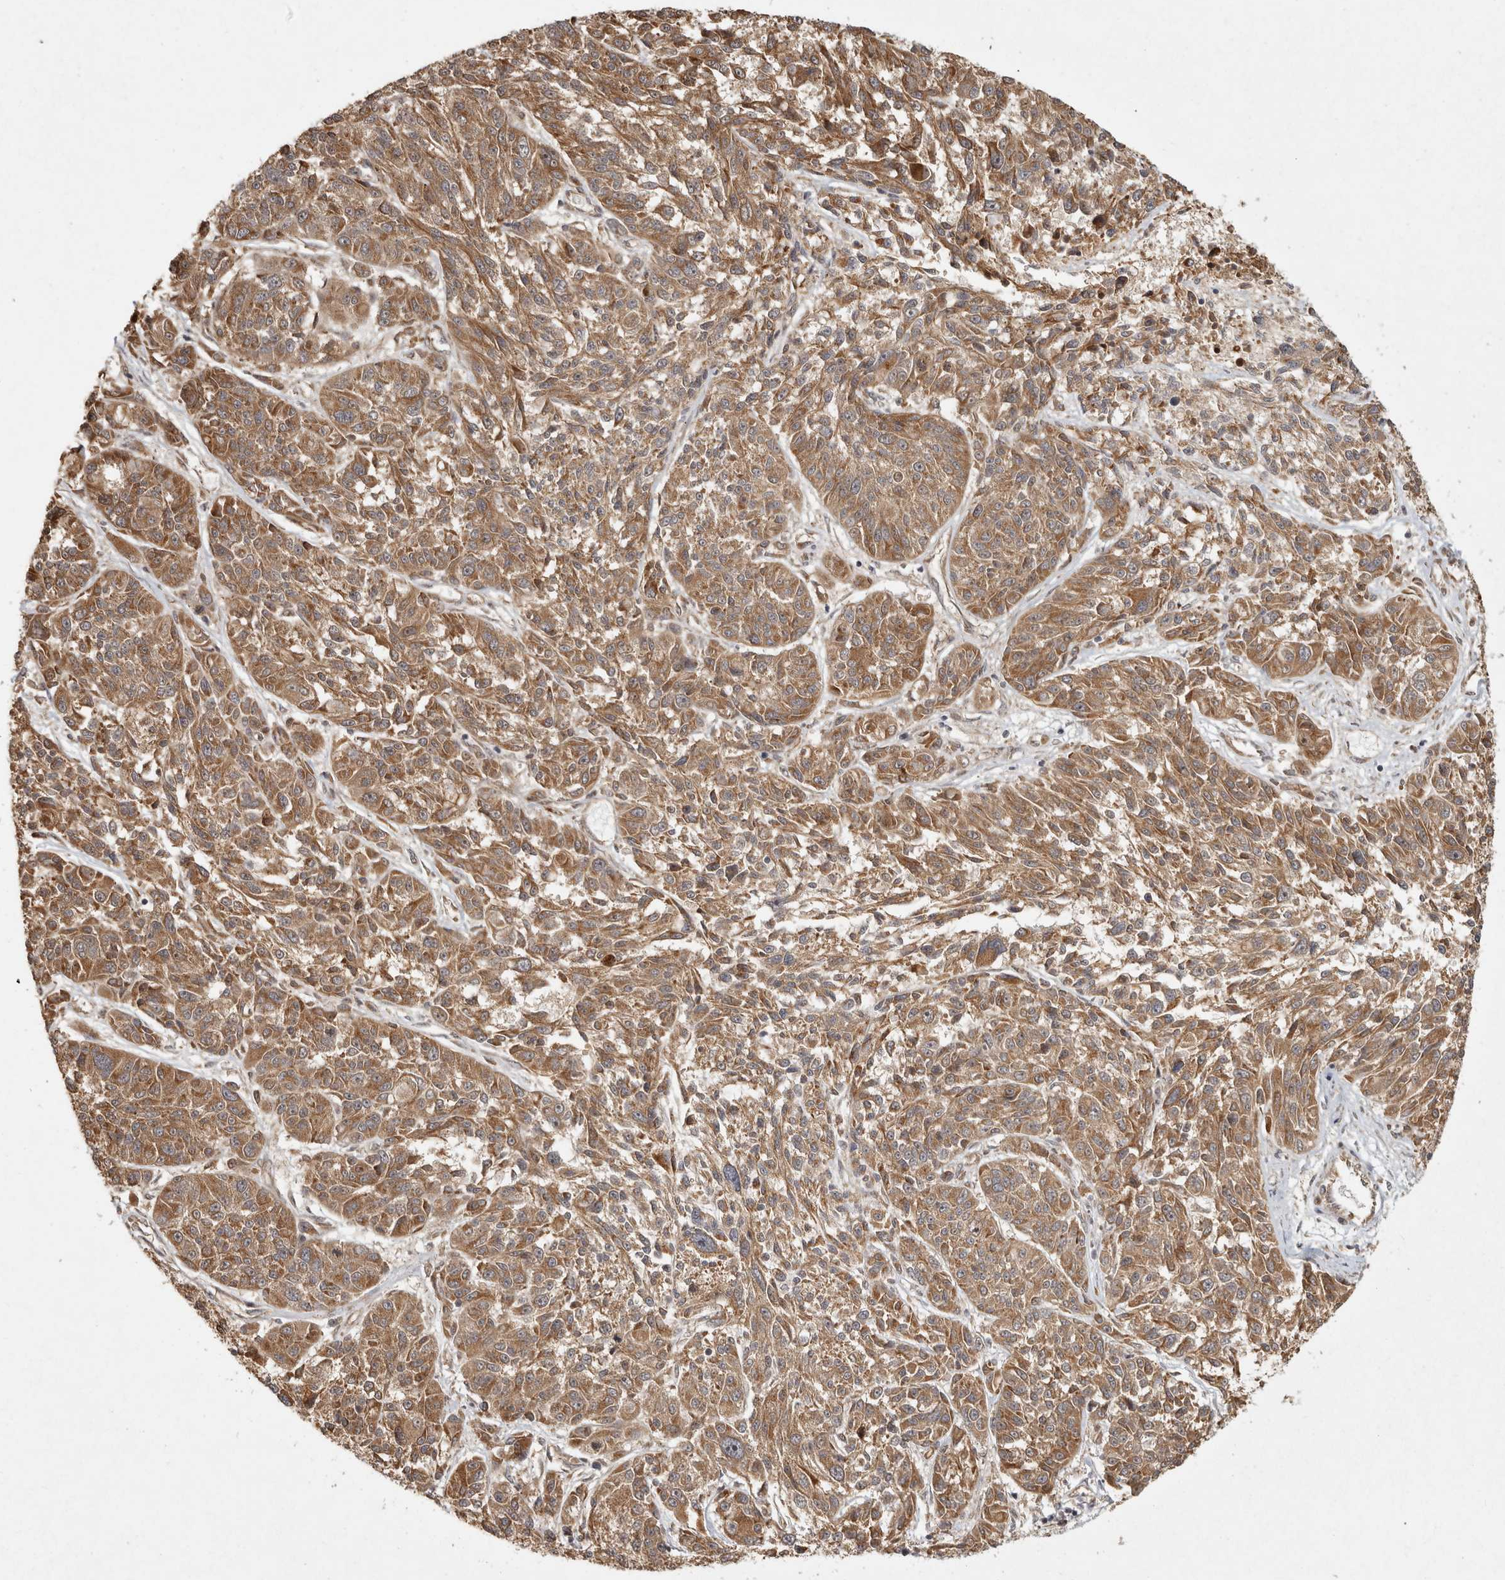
{"staining": {"intensity": "moderate", "quantity": ">75%", "location": "cytoplasmic/membranous"}, "tissue": "melanoma", "cell_type": "Tumor cells", "image_type": "cancer", "snomed": [{"axis": "morphology", "description": "Malignant melanoma, NOS"}, {"axis": "topography", "description": "Skin"}], "caption": "Immunohistochemical staining of melanoma exhibits medium levels of moderate cytoplasmic/membranous protein staining in approximately >75% of tumor cells.", "gene": "CAMSAP2", "patient": {"sex": "male", "age": 53}}